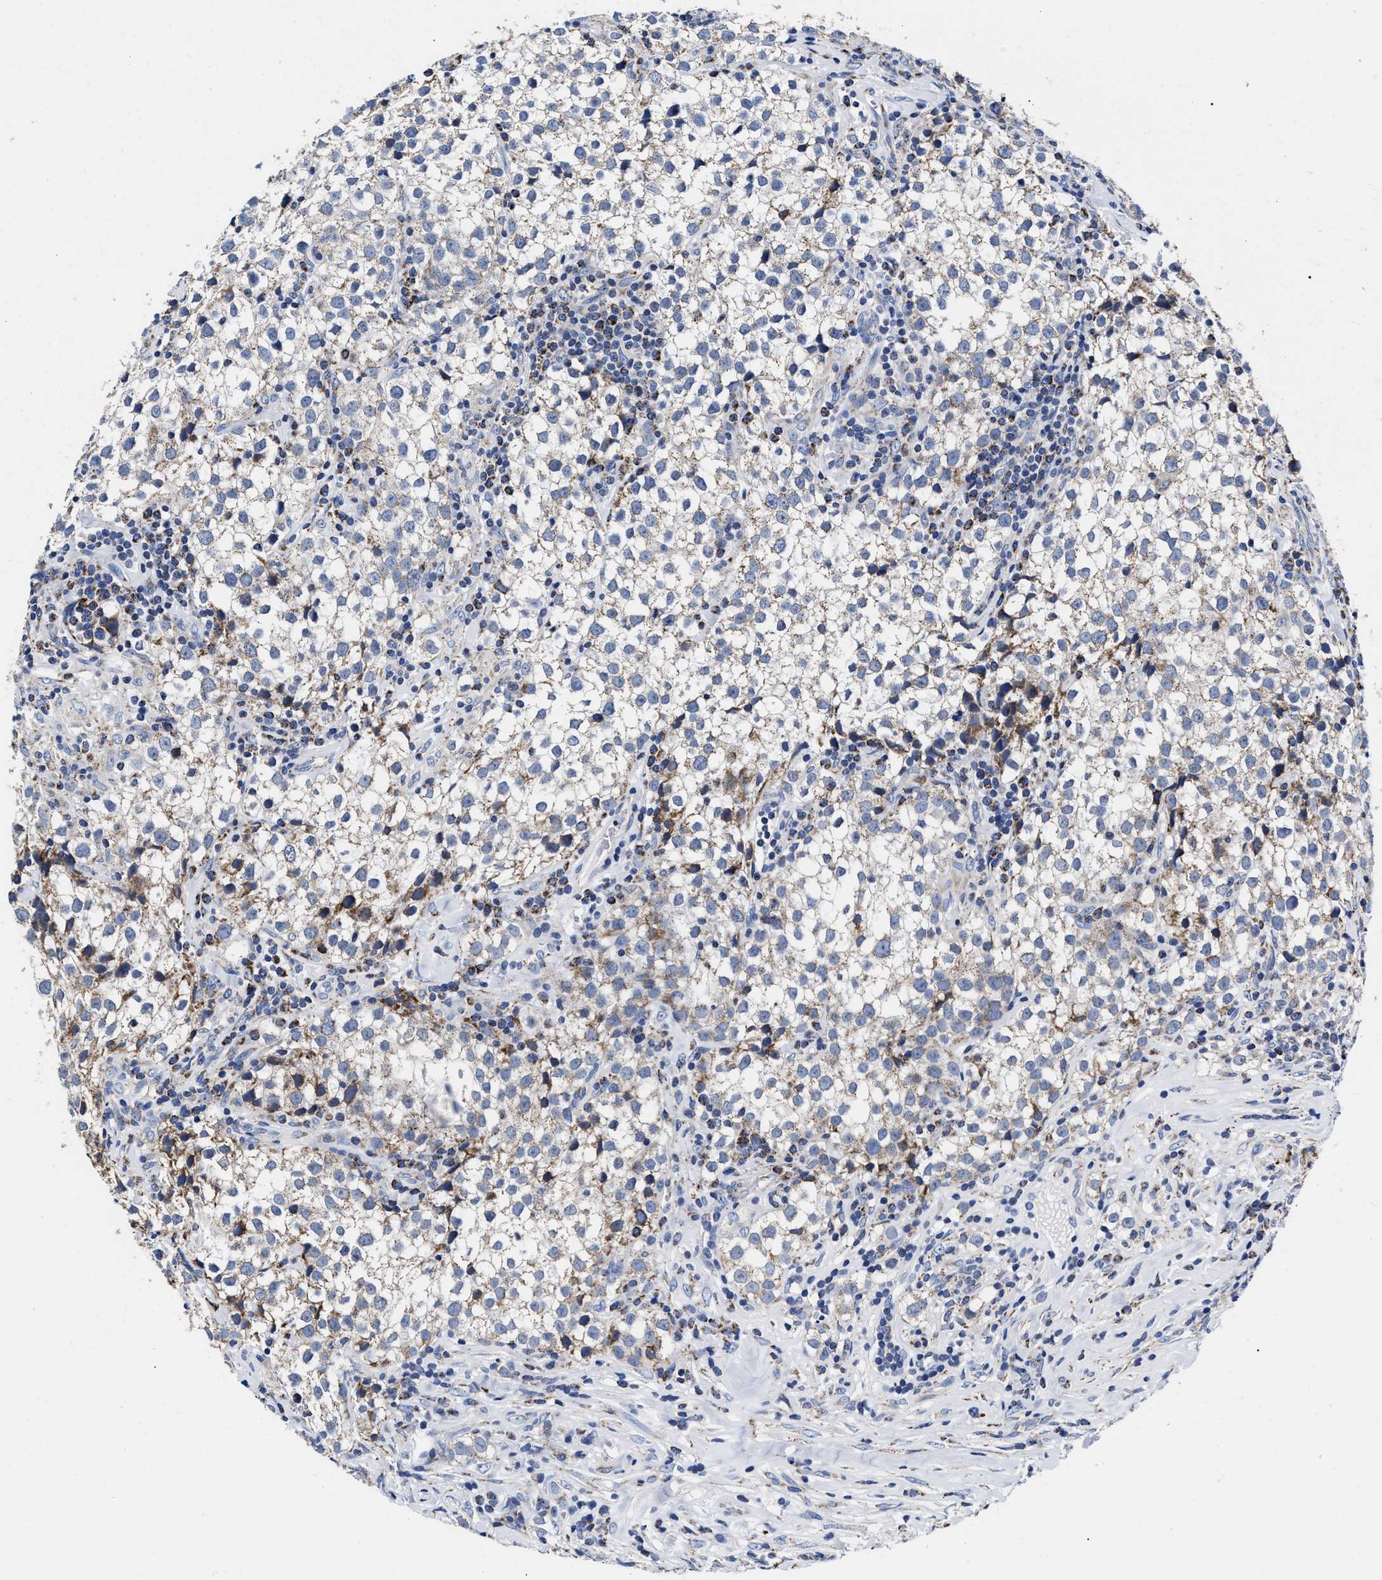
{"staining": {"intensity": "moderate", "quantity": "<25%", "location": "cytoplasmic/membranous"}, "tissue": "testis cancer", "cell_type": "Tumor cells", "image_type": "cancer", "snomed": [{"axis": "morphology", "description": "Seminoma, NOS"}, {"axis": "morphology", "description": "Carcinoma, Embryonal, NOS"}, {"axis": "topography", "description": "Testis"}], "caption": "This is a micrograph of immunohistochemistry staining of testis cancer, which shows moderate expression in the cytoplasmic/membranous of tumor cells.", "gene": "HINT2", "patient": {"sex": "male", "age": 36}}